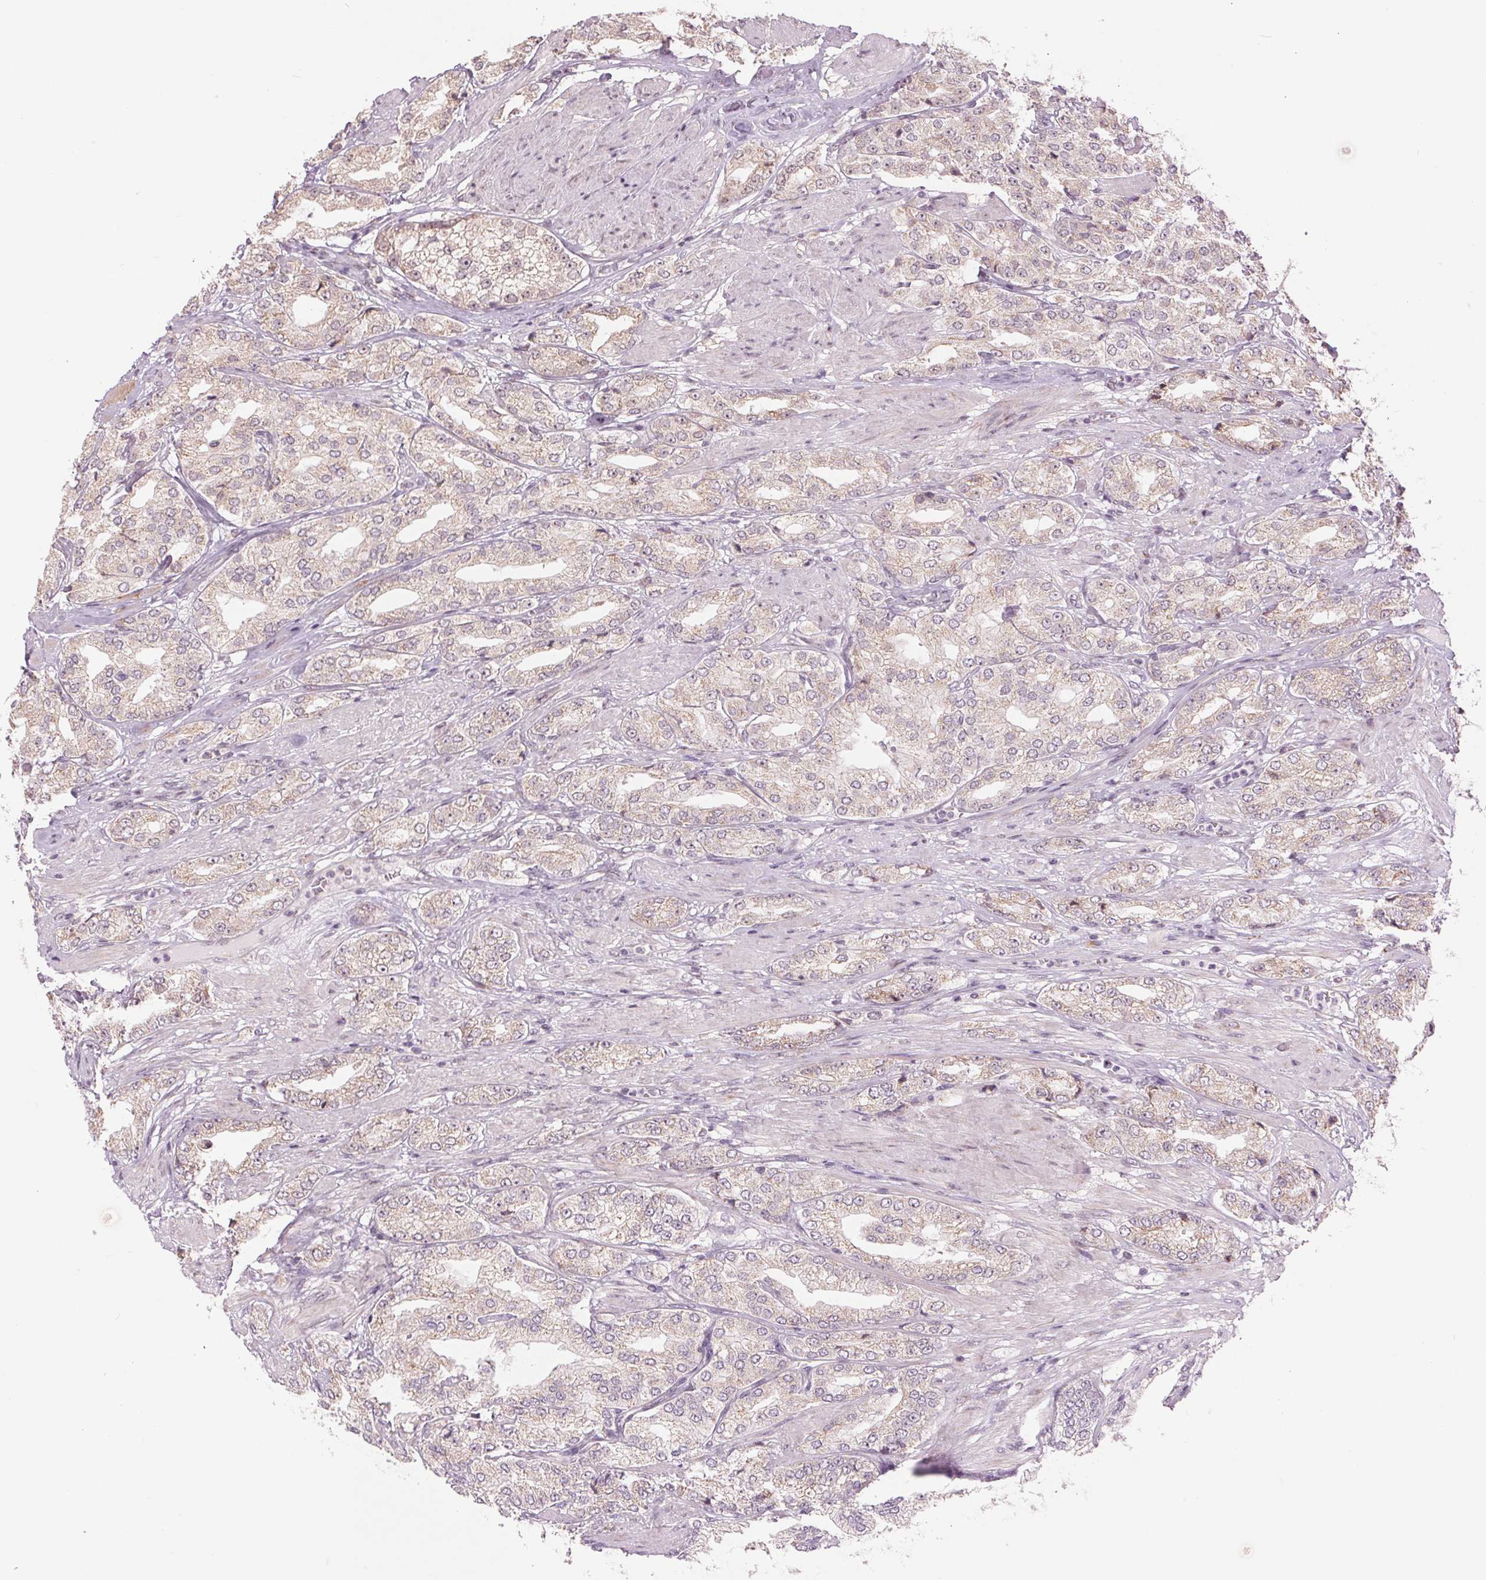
{"staining": {"intensity": "negative", "quantity": "none", "location": "none"}, "tissue": "prostate cancer", "cell_type": "Tumor cells", "image_type": "cancer", "snomed": [{"axis": "morphology", "description": "Adenocarcinoma, High grade"}, {"axis": "topography", "description": "Prostate"}], "caption": "Human prostate cancer (adenocarcinoma (high-grade)) stained for a protein using immunohistochemistry (IHC) displays no expression in tumor cells.", "gene": "ARHGAP32", "patient": {"sex": "male", "age": 68}}